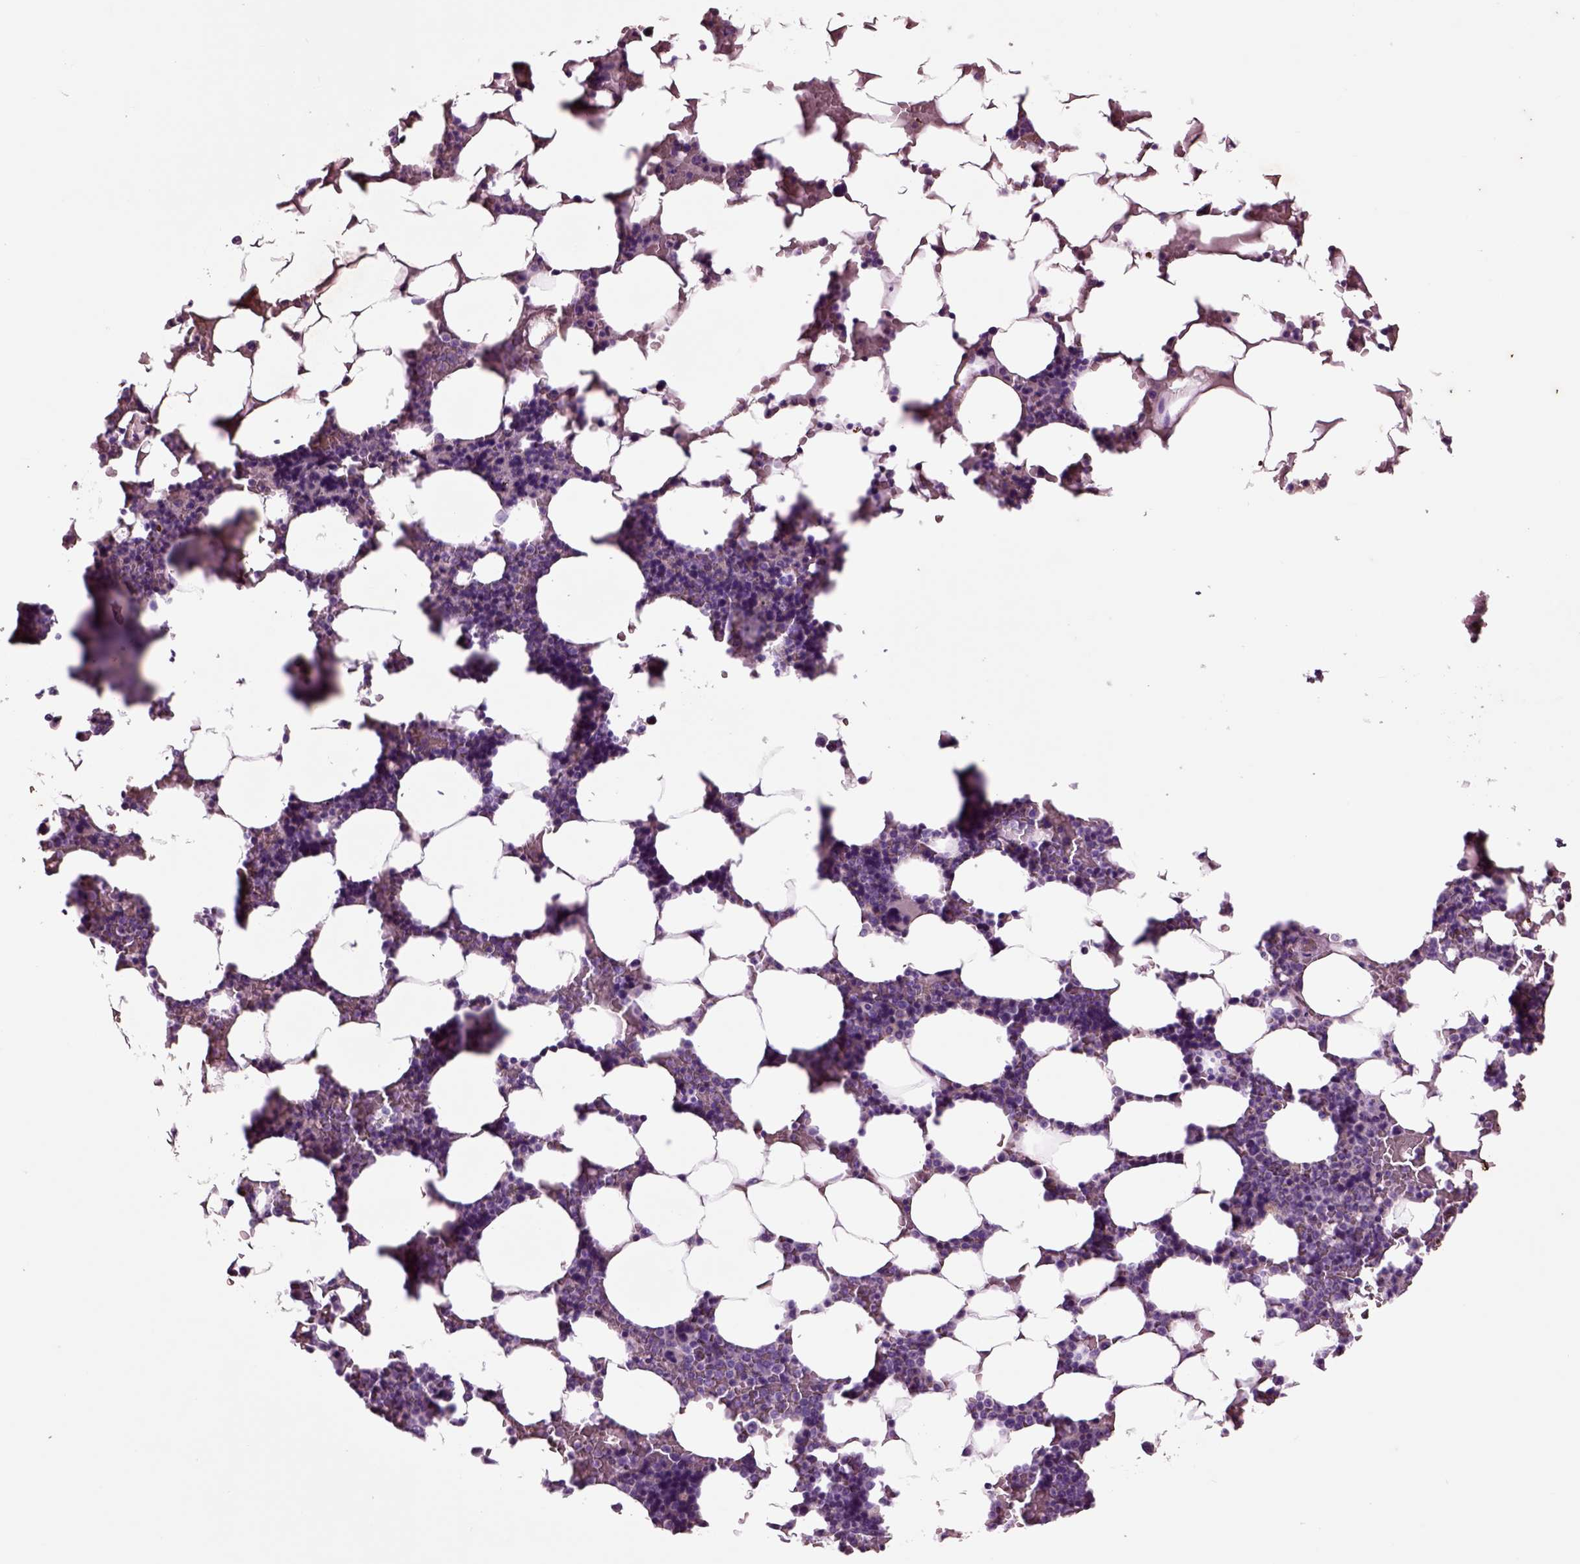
{"staining": {"intensity": "negative", "quantity": "none", "location": "none"}, "tissue": "bone marrow", "cell_type": "Hematopoietic cells", "image_type": "normal", "snomed": [{"axis": "morphology", "description": "Normal tissue, NOS"}, {"axis": "topography", "description": "Bone marrow"}], "caption": "Bone marrow stained for a protein using immunohistochemistry (IHC) displays no positivity hematopoietic cells.", "gene": "CHGB", "patient": {"sex": "male", "age": 51}}